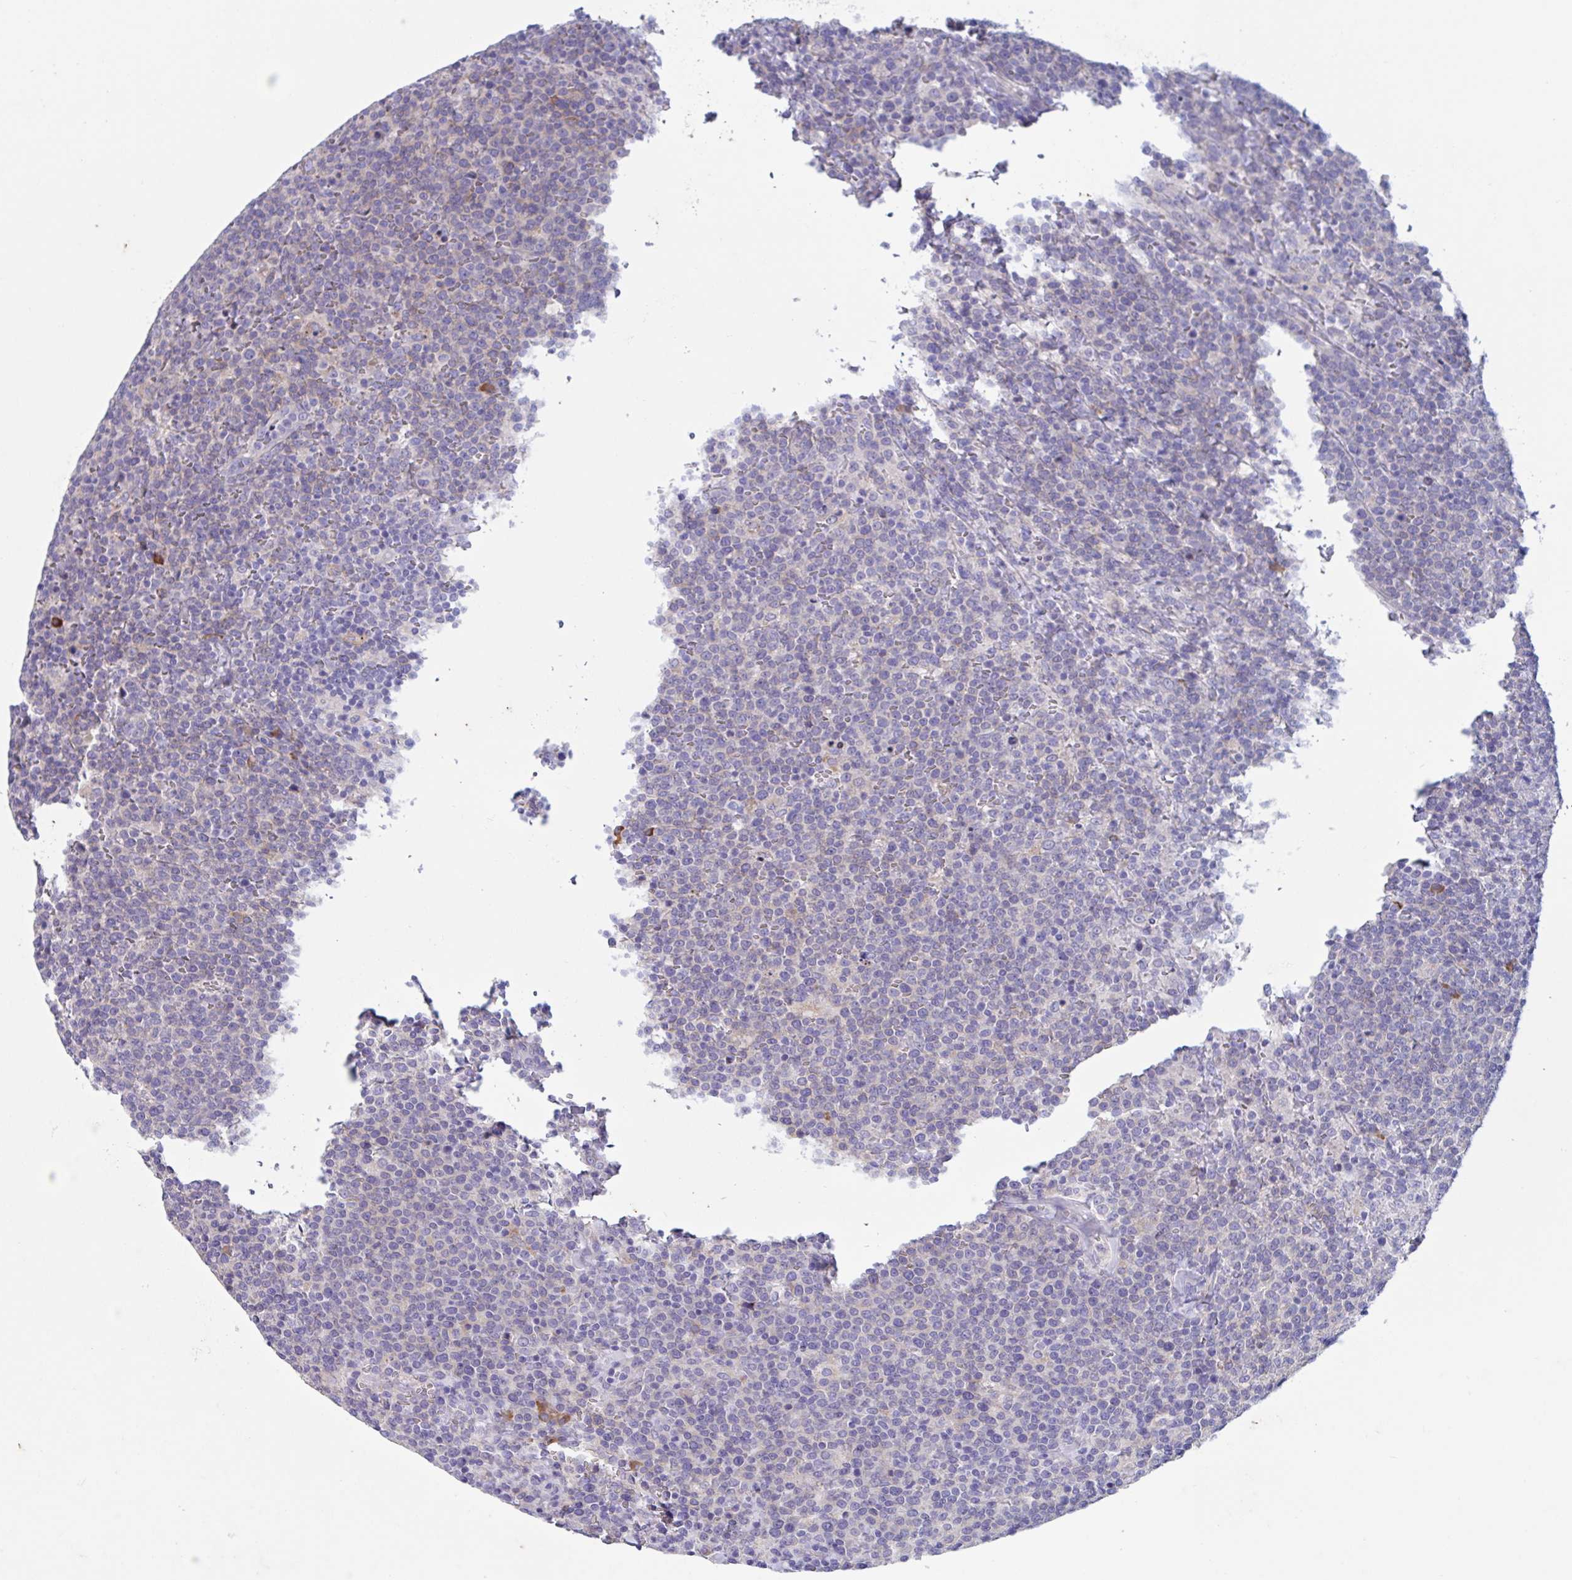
{"staining": {"intensity": "negative", "quantity": "none", "location": "none"}, "tissue": "lymphoma", "cell_type": "Tumor cells", "image_type": "cancer", "snomed": [{"axis": "morphology", "description": "Malignant lymphoma, non-Hodgkin's type, High grade"}, {"axis": "topography", "description": "Lymph node"}], "caption": "Tumor cells show no significant staining in high-grade malignant lymphoma, non-Hodgkin's type.", "gene": "SLC66A1", "patient": {"sex": "male", "age": 61}}